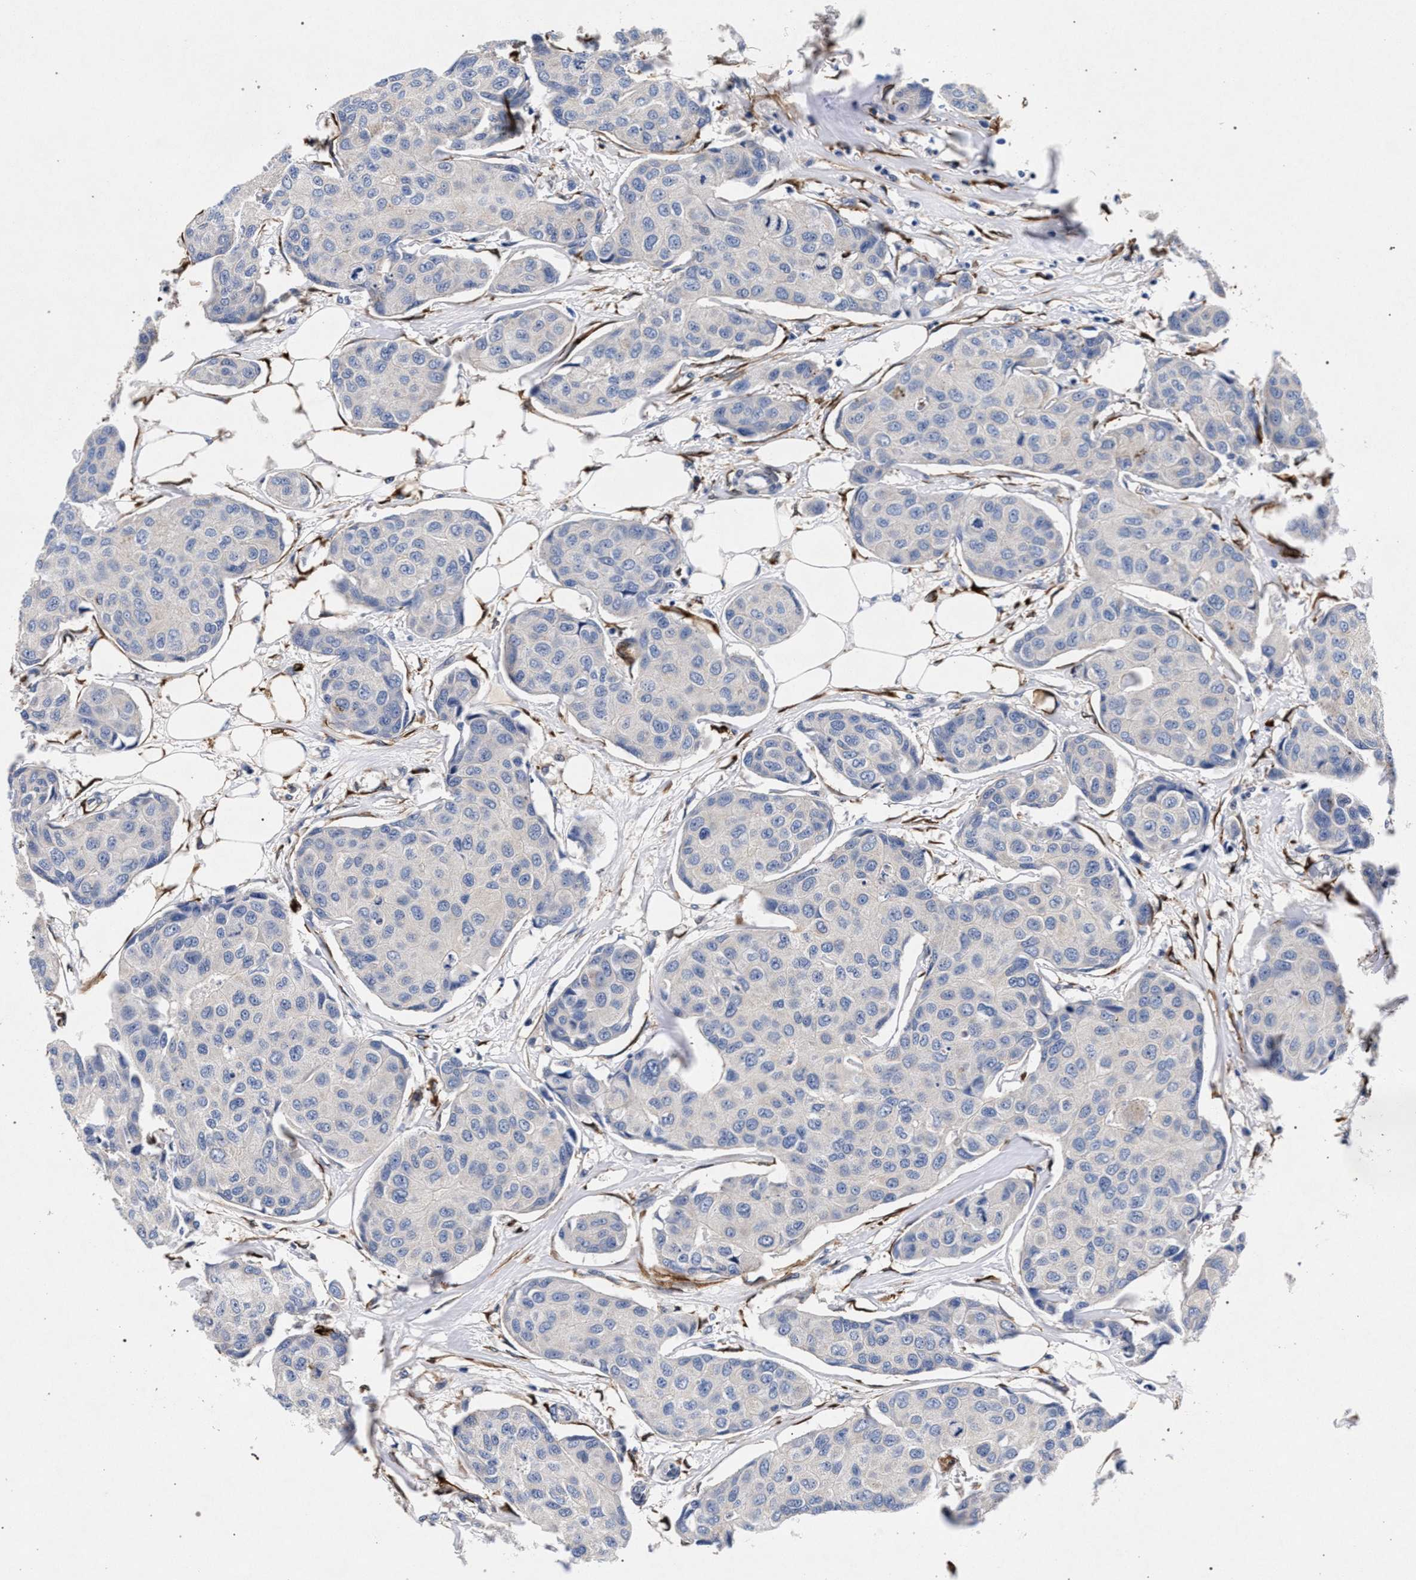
{"staining": {"intensity": "negative", "quantity": "none", "location": "none"}, "tissue": "breast cancer", "cell_type": "Tumor cells", "image_type": "cancer", "snomed": [{"axis": "morphology", "description": "Duct carcinoma"}, {"axis": "topography", "description": "Breast"}], "caption": "DAB immunohistochemical staining of human breast cancer (infiltrating ductal carcinoma) demonstrates no significant staining in tumor cells.", "gene": "NEK7", "patient": {"sex": "female", "age": 80}}